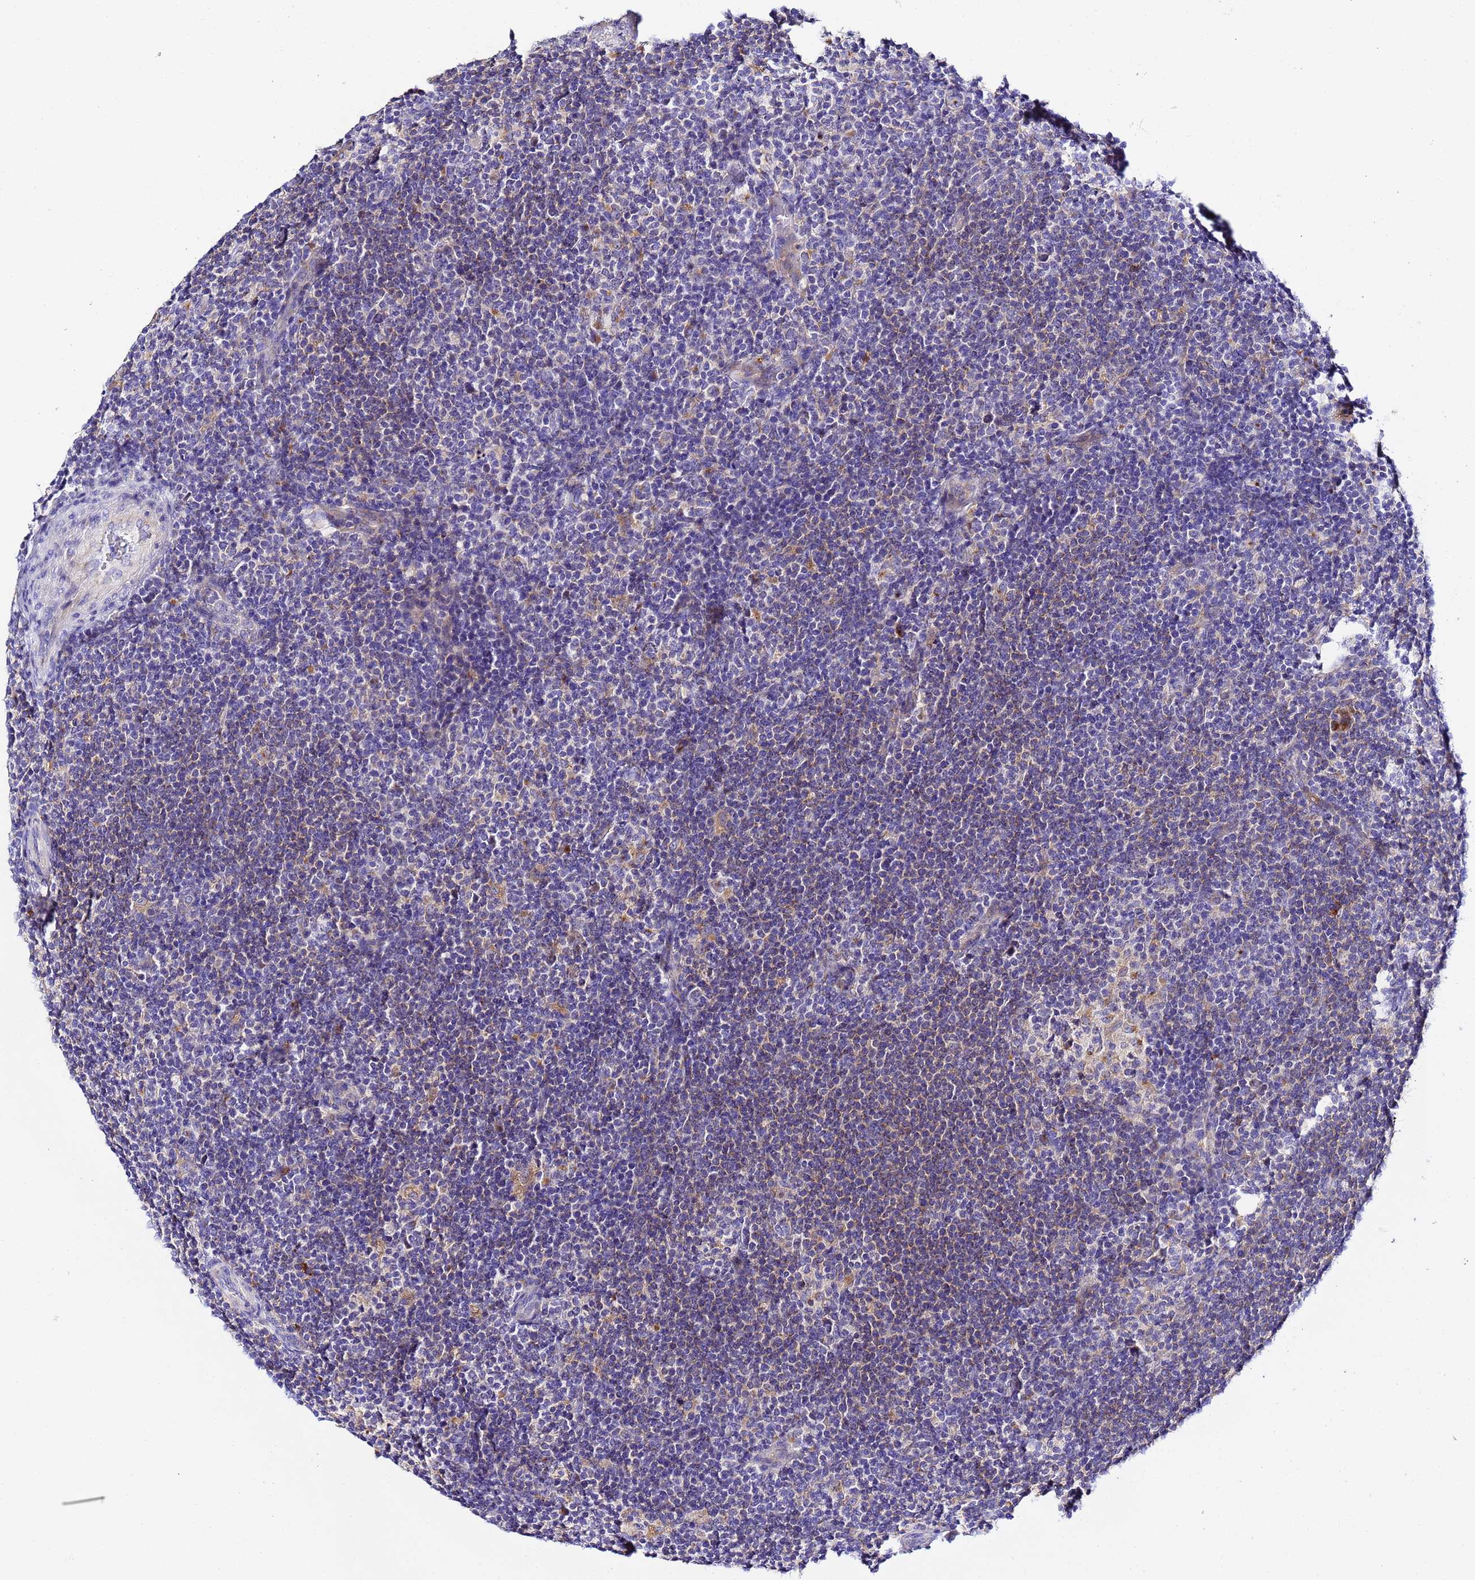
{"staining": {"intensity": "moderate", "quantity": "25%-75%", "location": "cytoplasmic/membranous"}, "tissue": "lymphoma", "cell_type": "Tumor cells", "image_type": "cancer", "snomed": [{"axis": "morphology", "description": "Hodgkin's disease, NOS"}, {"axis": "topography", "description": "Lymph node"}], "caption": "Brown immunohistochemical staining in lymphoma displays moderate cytoplasmic/membranous staining in approximately 25%-75% of tumor cells.", "gene": "VTI1B", "patient": {"sex": "female", "age": 57}}